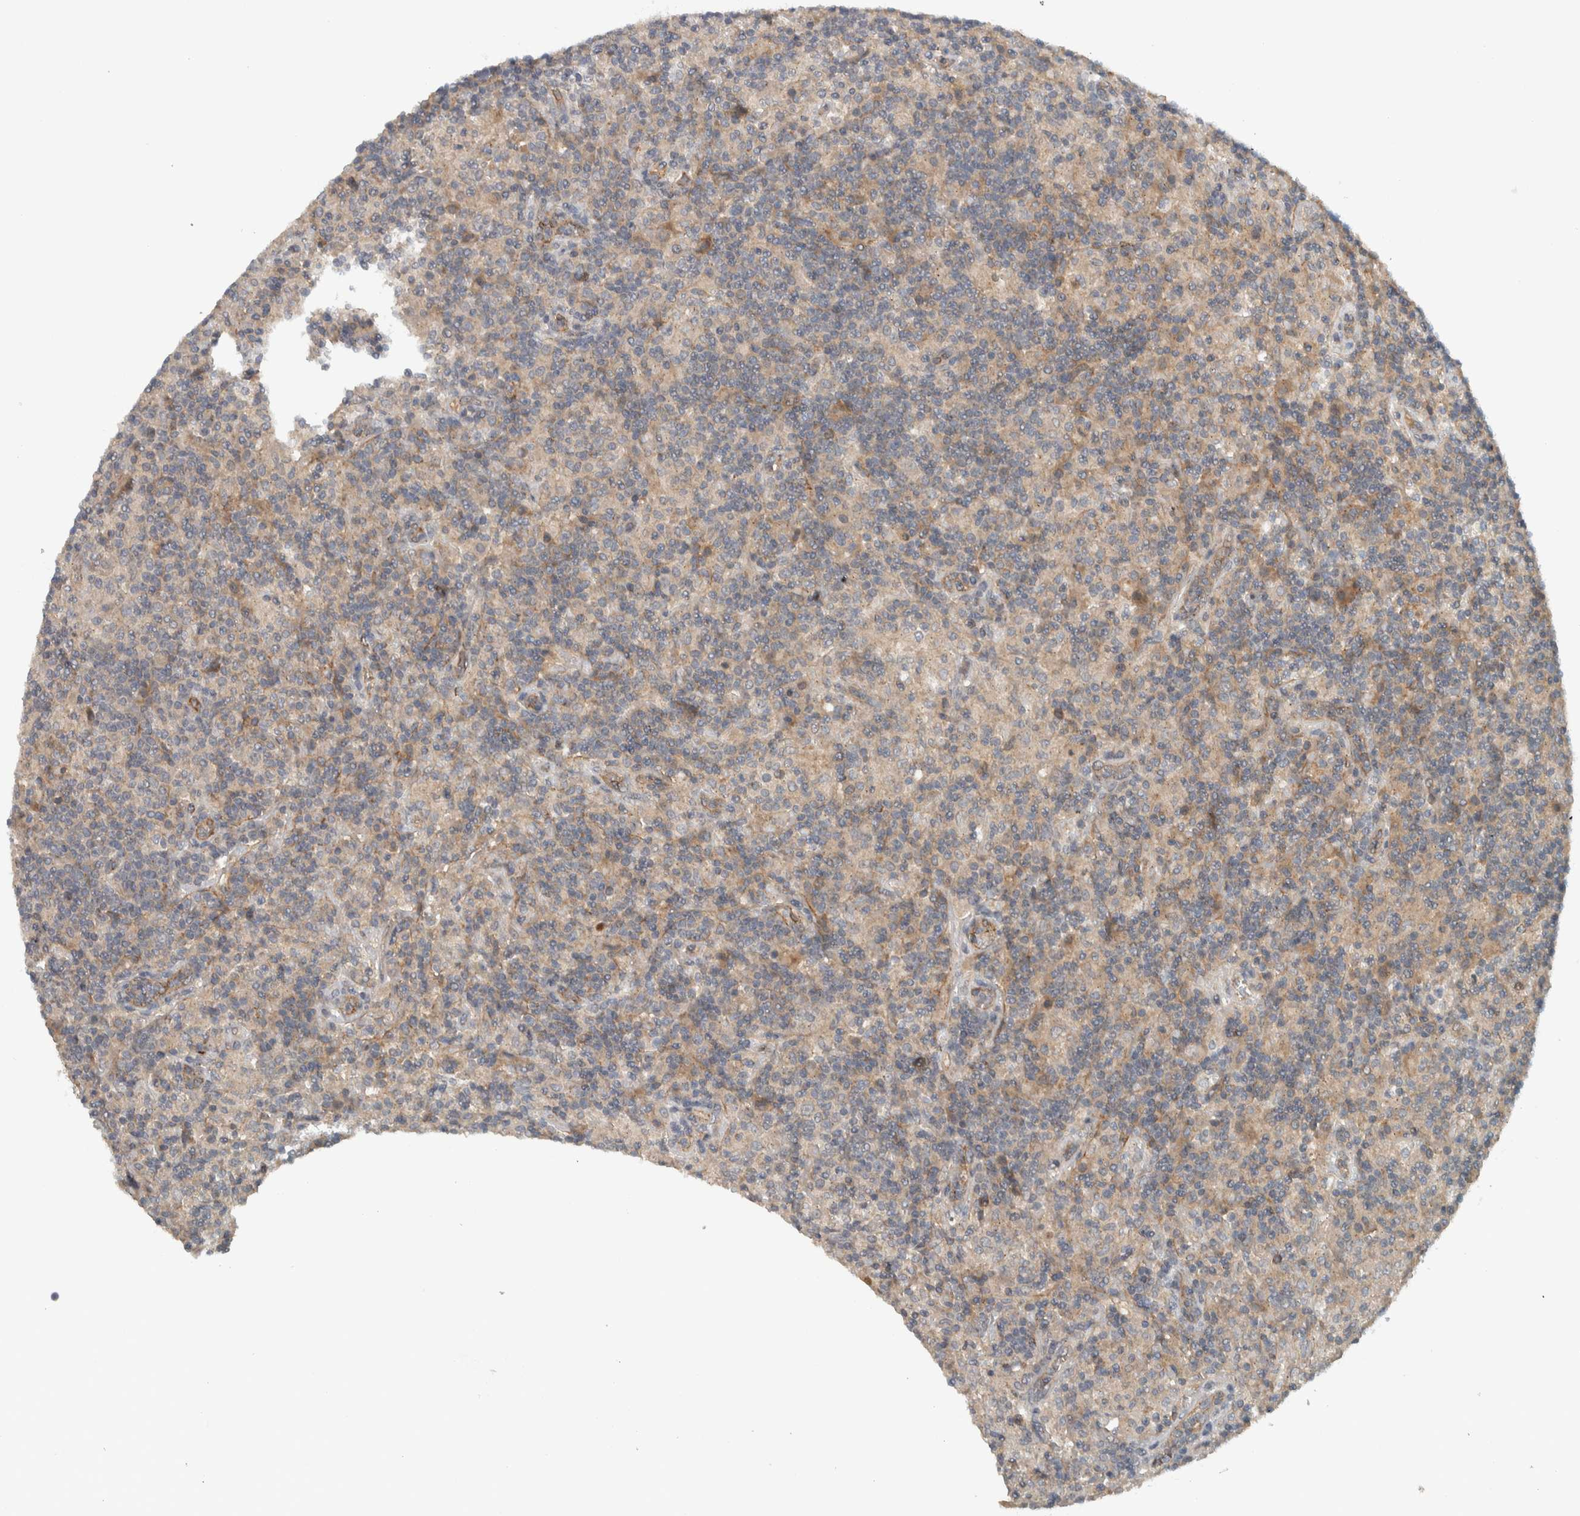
{"staining": {"intensity": "weak", "quantity": ">75%", "location": "cytoplasmic/membranous"}, "tissue": "lymphoma", "cell_type": "Tumor cells", "image_type": "cancer", "snomed": [{"axis": "morphology", "description": "Hodgkin's disease, NOS"}, {"axis": "topography", "description": "Lymph node"}], "caption": "Immunohistochemistry of human lymphoma shows low levels of weak cytoplasmic/membranous positivity in about >75% of tumor cells.", "gene": "LBHD1", "patient": {"sex": "male", "age": 70}}